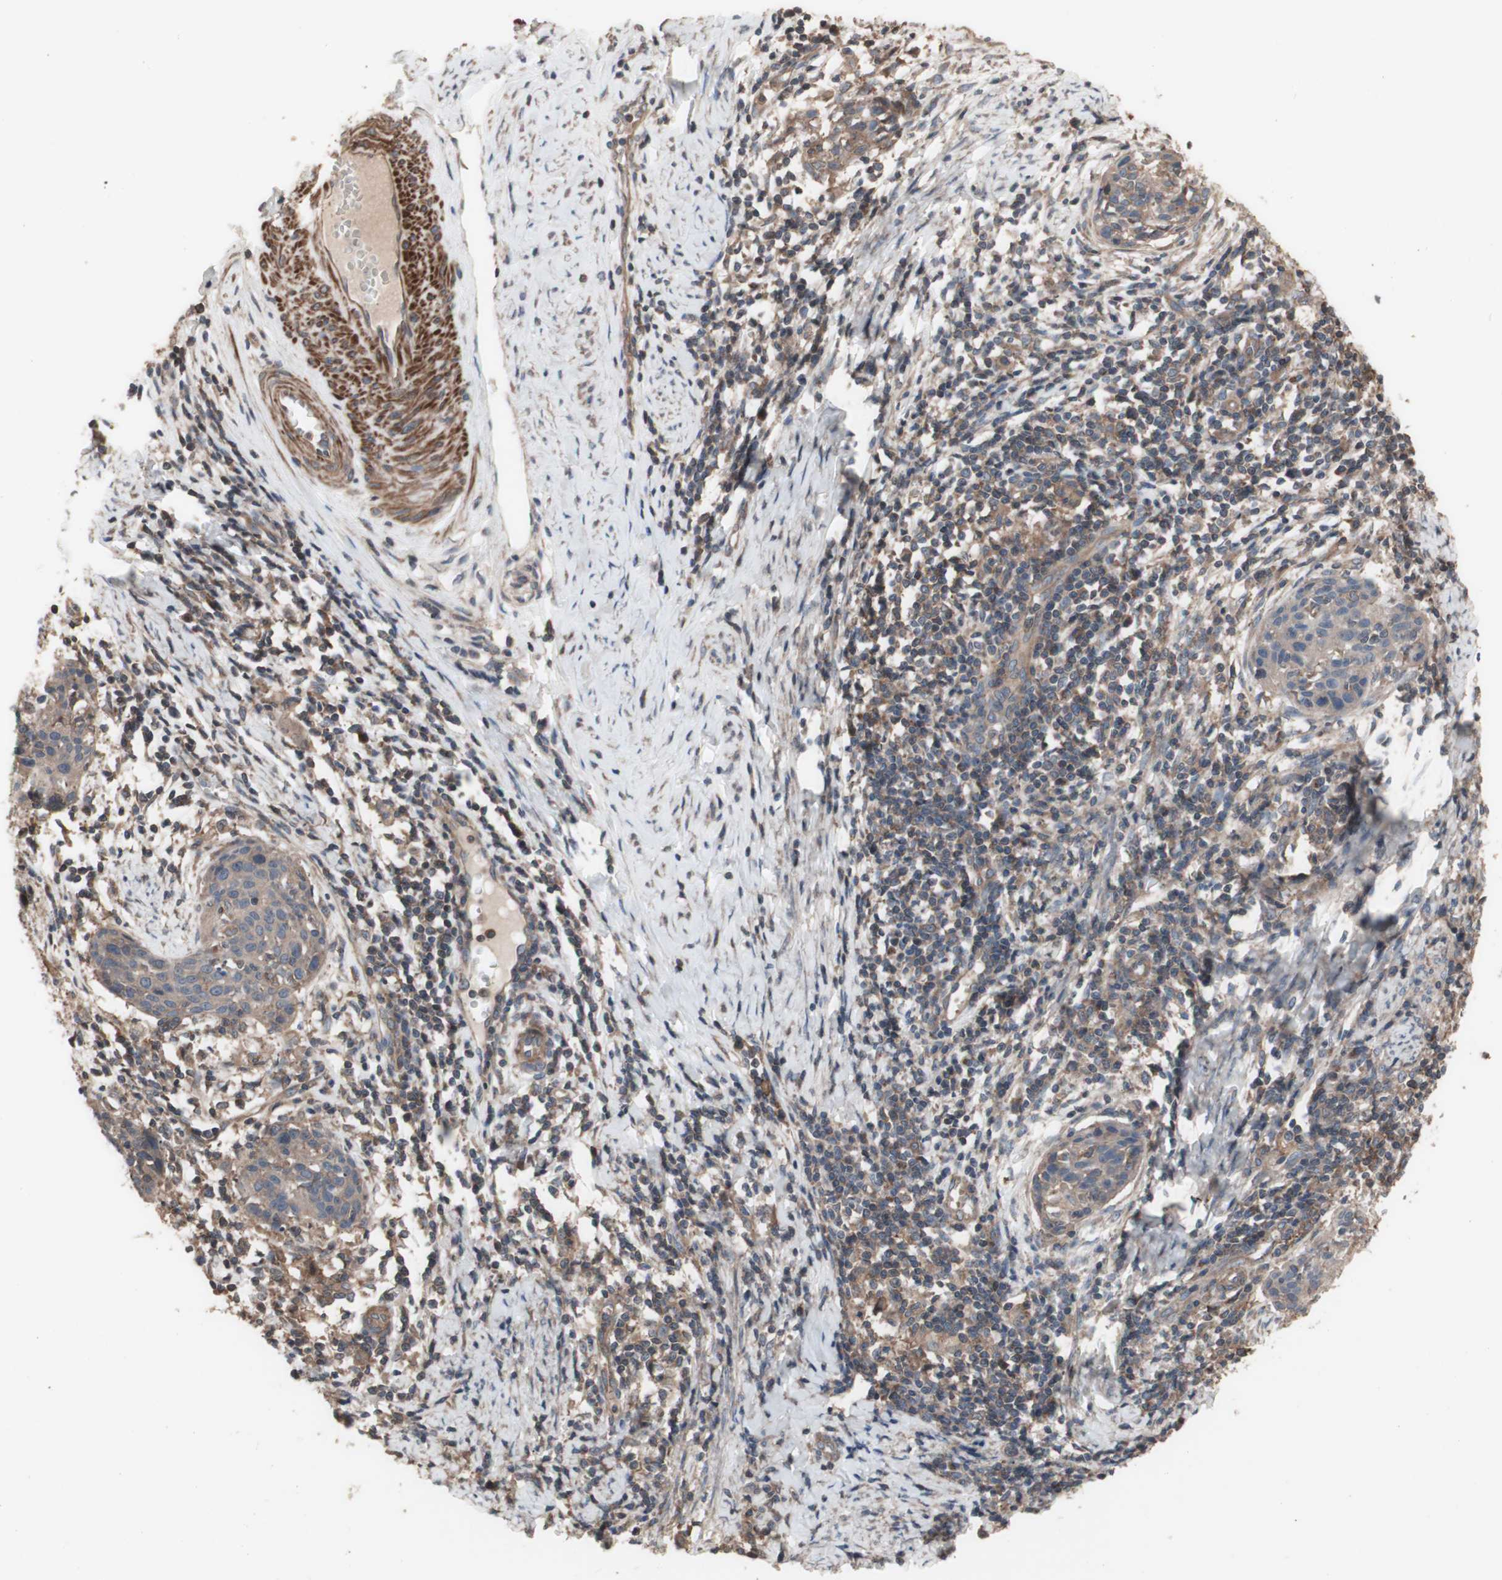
{"staining": {"intensity": "weak", "quantity": ">75%", "location": "cytoplasmic/membranous"}, "tissue": "cervical cancer", "cell_type": "Tumor cells", "image_type": "cancer", "snomed": [{"axis": "morphology", "description": "Squamous cell carcinoma, NOS"}, {"axis": "topography", "description": "Cervix"}], "caption": "This is an image of IHC staining of cervical cancer, which shows weak expression in the cytoplasmic/membranous of tumor cells.", "gene": "COPB1", "patient": {"sex": "female", "age": 38}}